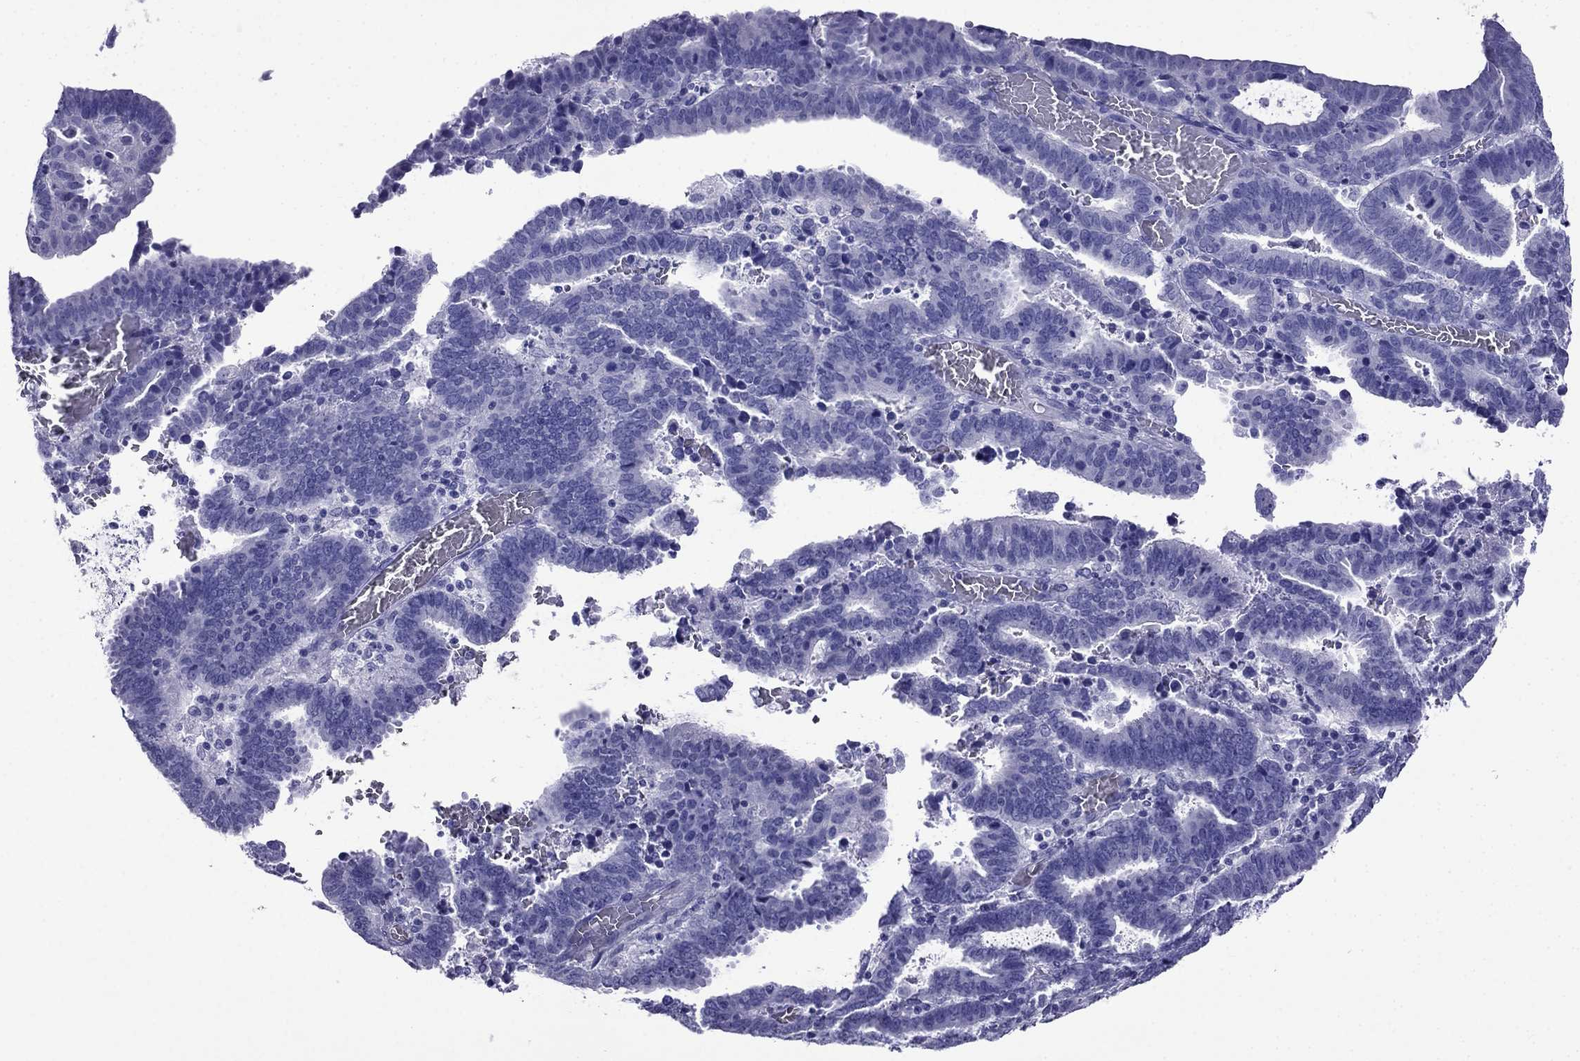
{"staining": {"intensity": "negative", "quantity": "none", "location": "none"}, "tissue": "endometrial cancer", "cell_type": "Tumor cells", "image_type": "cancer", "snomed": [{"axis": "morphology", "description": "Adenocarcinoma, NOS"}, {"axis": "topography", "description": "Uterus"}], "caption": "Adenocarcinoma (endometrial) was stained to show a protein in brown. There is no significant positivity in tumor cells. (DAB (3,3'-diaminobenzidine) immunohistochemistry (IHC) visualized using brightfield microscopy, high magnification).", "gene": "ARR3", "patient": {"sex": "female", "age": 83}}